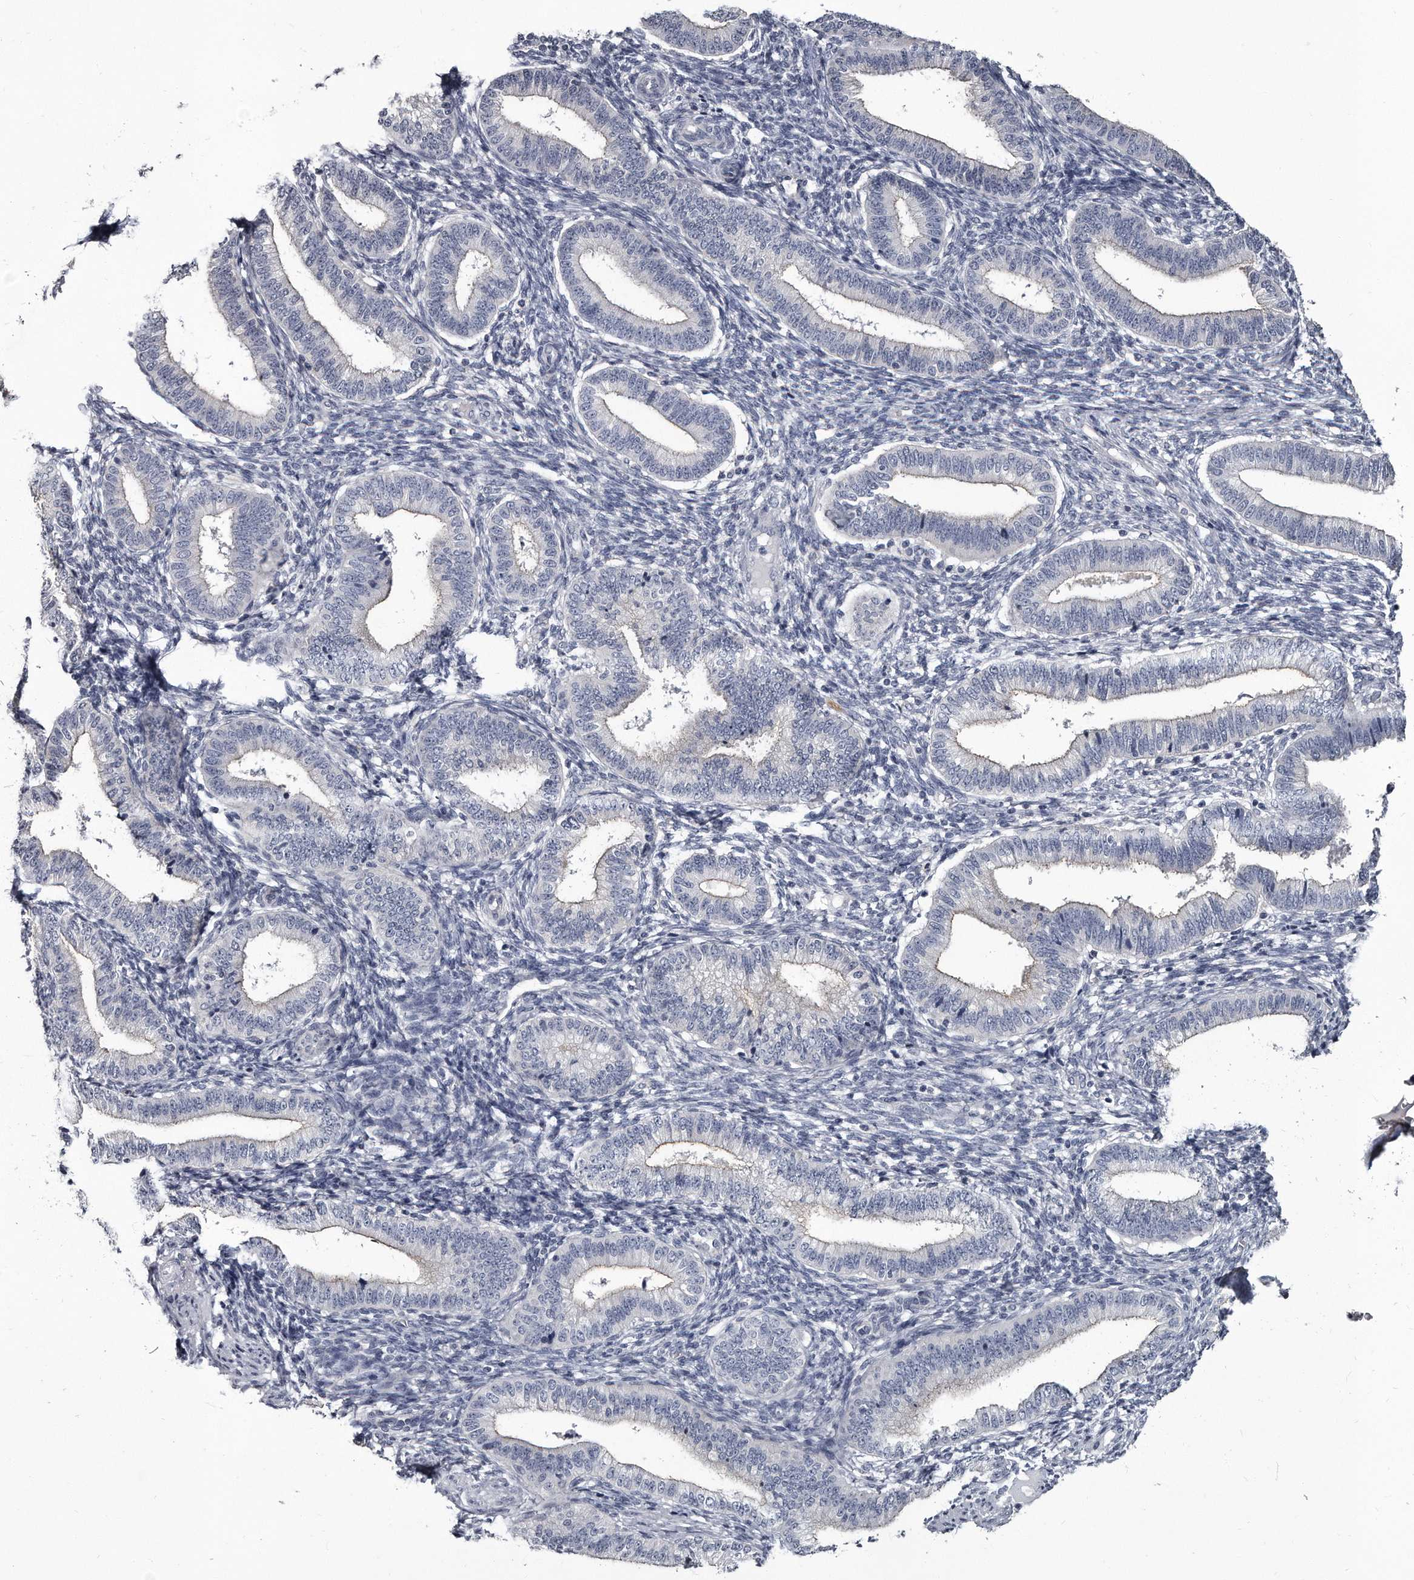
{"staining": {"intensity": "negative", "quantity": "none", "location": "none"}, "tissue": "endometrium", "cell_type": "Cells in endometrial stroma", "image_type": "normal", "snomed": [{"axis": "morphology", "description": "Normal tissue, NOS"}, {"axis": "topography", "description": "Endometrium"}], "caption": "The image reveals no significant expression in cells in endometrial stroma of endometrium. (DAB immunohistochemistry (IHC) with hematoxylin counter stain).", "gene": "GAPVD1", "patient": {"sex": "female", "age": 39}}